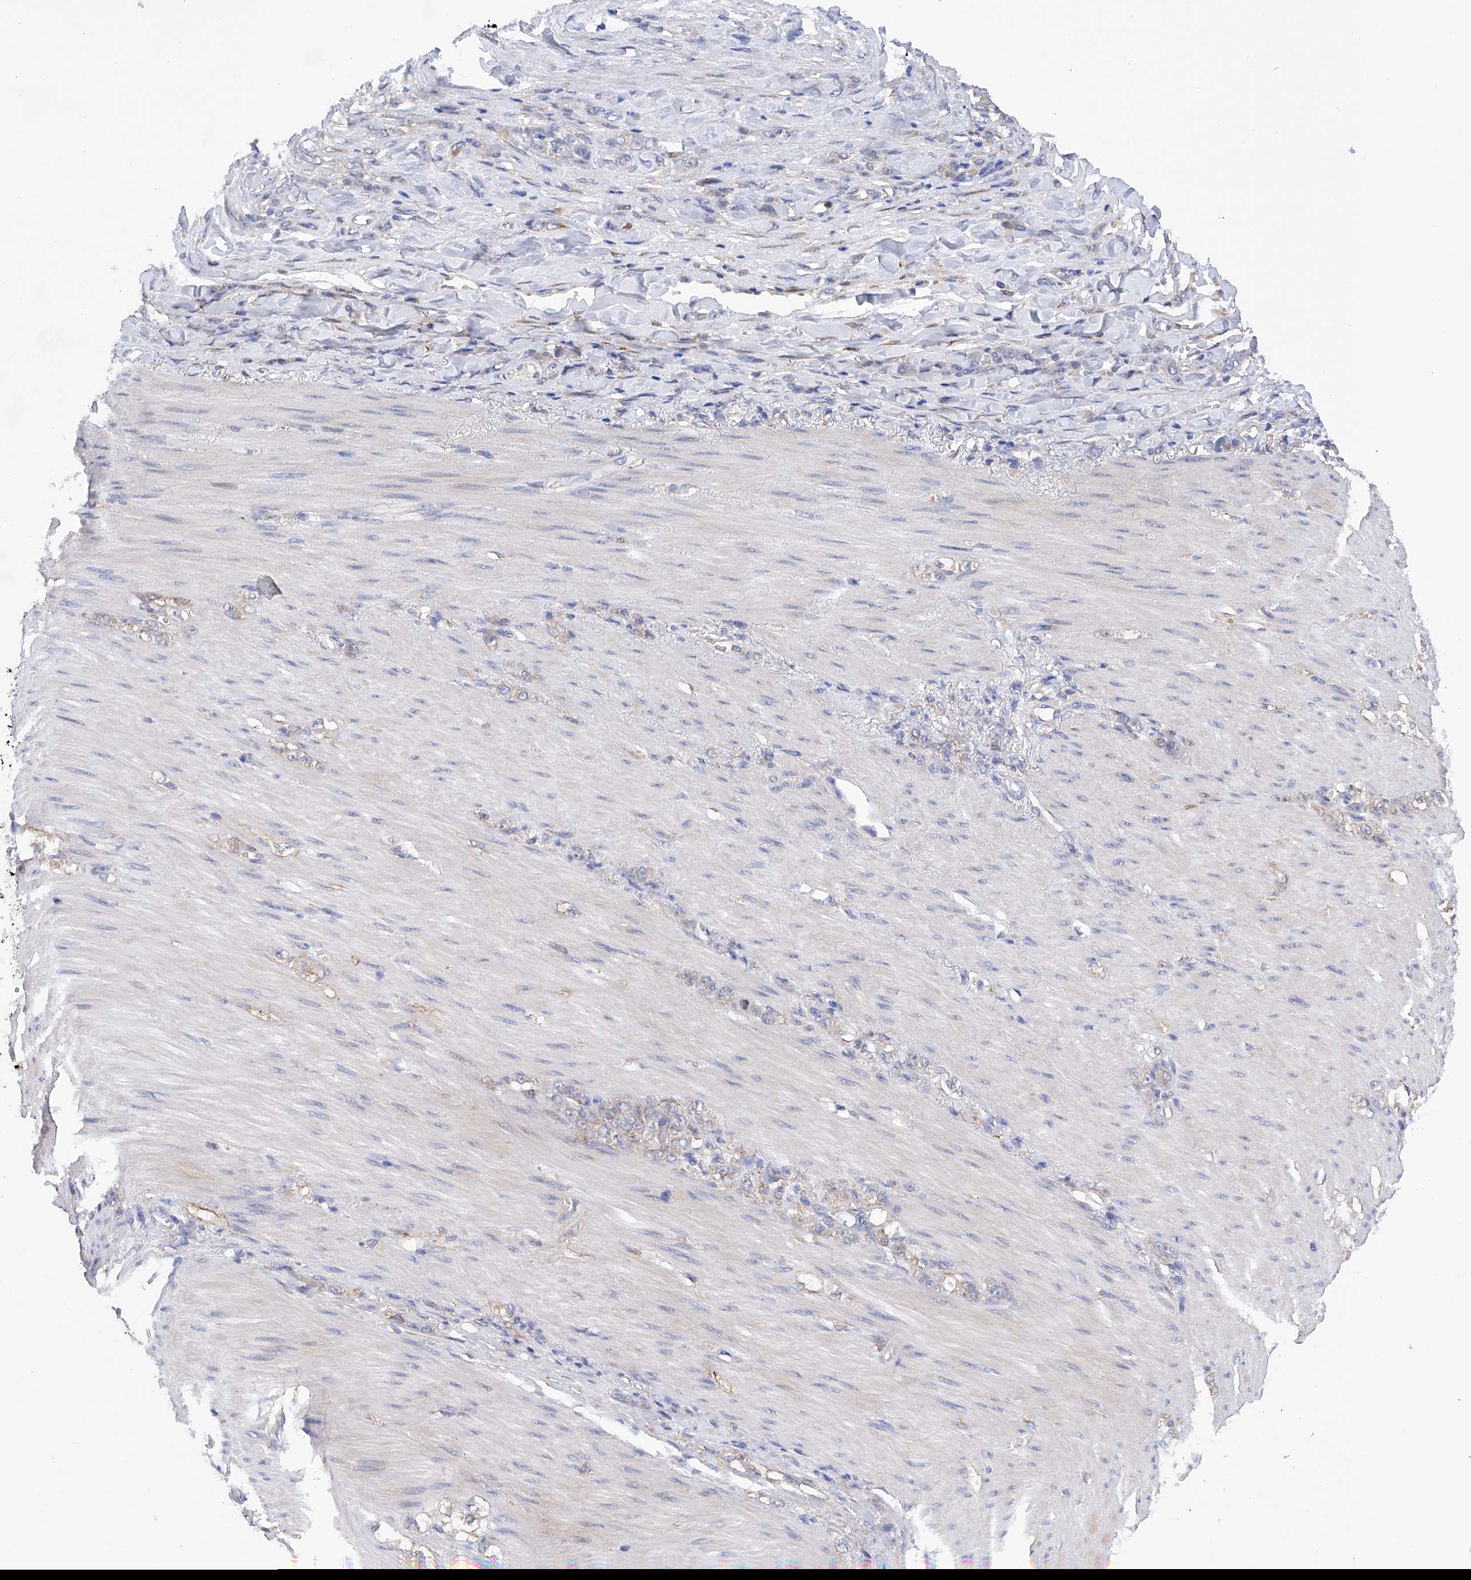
{"staining": {"intensity": "weak", "quantity": "<25%", "location": "cytoplasmic/membranous"}, "tissue": "stomach cancer", "cell_type": "Tumor cells", "image_type": "cancer", "snomed": [{"axis": "morphology", "description": "Normal tissue, NOS"}, {"axis": "morphology", "description": "Adenocarcinoma, NOS"}, {"axis": "topography", "description": "Stomach"}], "caption": "Histopathology image shows no significant protein expression in tumor cells of adenocarcinoma (stomach).", "gene": "DNAH8", "patient": {"sex": "male", "age": 82}}